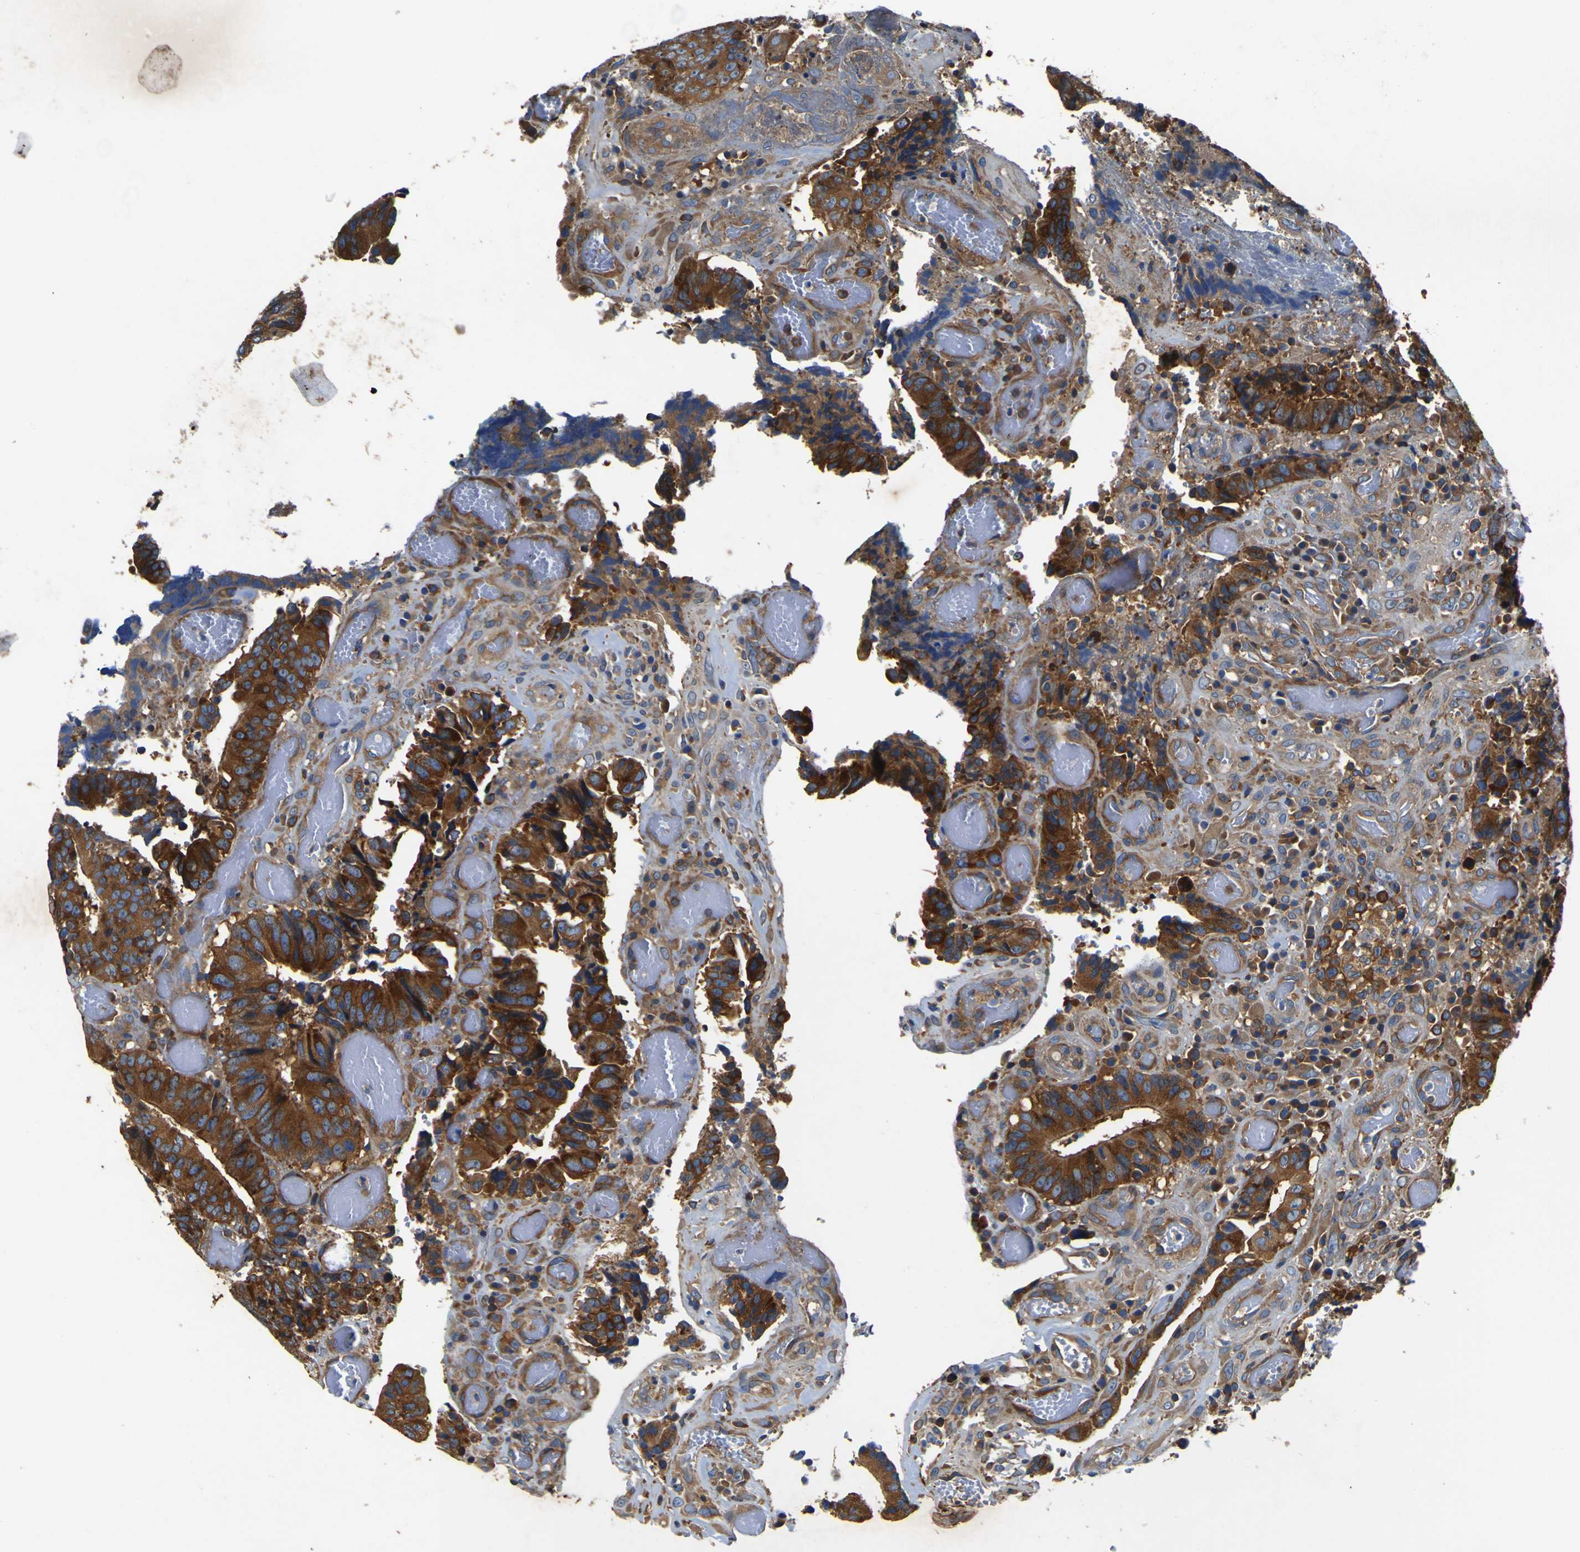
{"staining": {"intensity": "strong", "quantity": ">75%", "location": "cytoplasmic/membranous"}, "tissue": "colorectal cancer", "cell_type": "Tumor cells", "image_type": "cancer", "snomed": [{"axis": "morphology", "description": "Adenocarcinoma, NOS"}, {"axis": "topography", "description": "Rectum"}], "caption": "An immunohistochemistry (IHC) histopathology image of neoplastic tissue is shown. Protein staining in brown shows strong cytoplasmic/membranous positivity in colorectal adenocarcinoma within tumor cells. Nuclei are stained in blue.", "gene": "CNR2", "patient": {"sex": "male", "age": 72}}